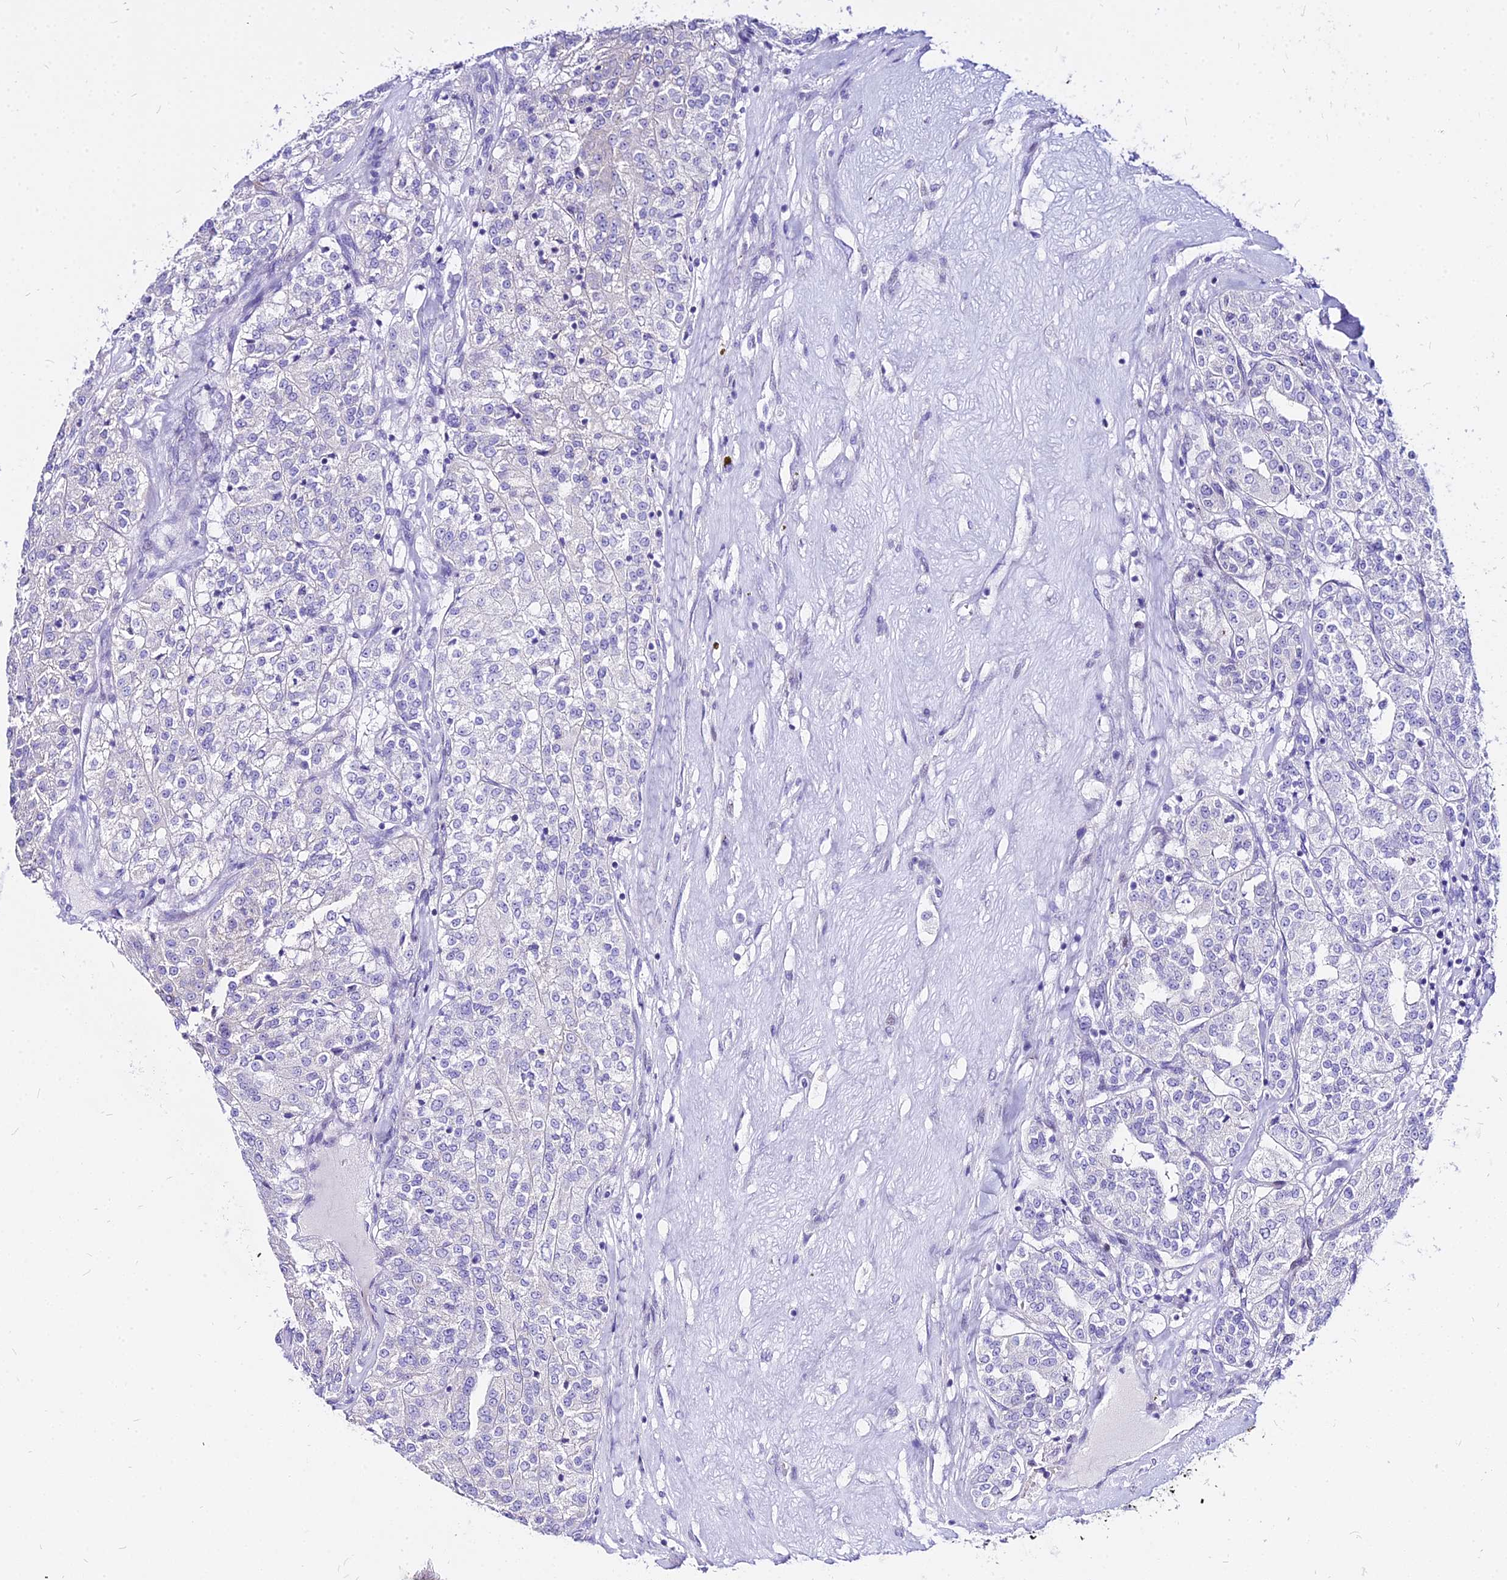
{"staining": {"intensity": "negative", "quantity": "none", "location": "none"}, "tissue": "renal cancer", "cell_type": "Tumor cells", "image_type": "cancer", "snomed": [{"axis": "morphology", "description": "Adenocarcinoma, NOS"}, {"axis": "topography", "description": "Kidney"}], "caption": "A high-resolution histopathology image shows immunohistochemistry (IHC) staining of renal cancer, which reveals no significant positivity in tumor cells.", "gene": "CARD18", "patient": {"sex": "female", "age": 63}}